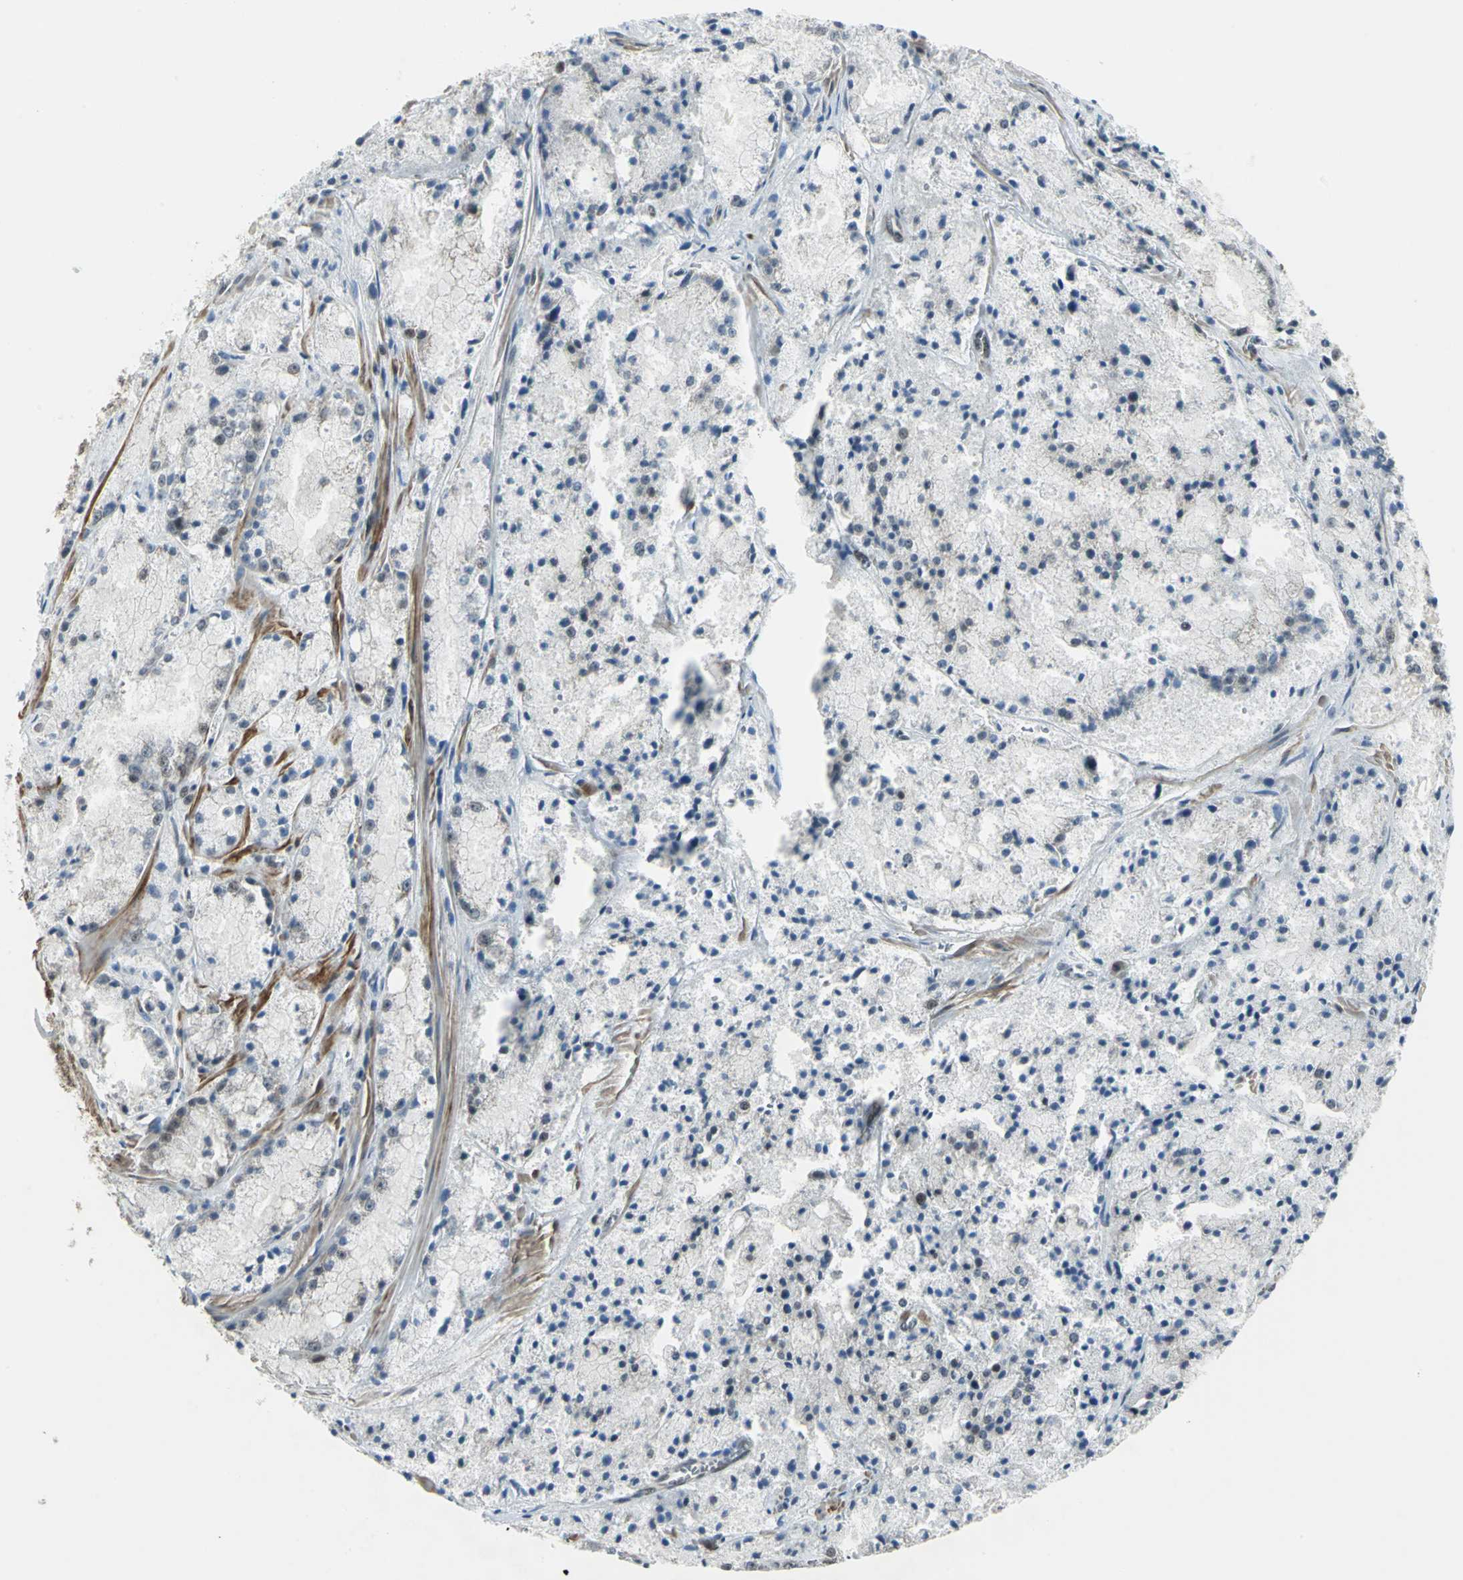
{"staining": {"intensity": "weak", "quantity": "<25%", "location": "cytoplasmic/membranous,nuclear"}, "tissue": "prostate cancer", "cell_type": "Tumor cells", "image_type": "cancer", "snomed": [{"axis": "morphology", "description": "Adenocarcinoma, Low grade"}, {"axis": "topography", "description": "Prostate"}], "caption": "Micrograph shows no protein expression in tumor cells of prostate cancer (adenocarcinoma (low-grade)) tissue.", "gene": "MTA1", "patient": {"sex": "male", "age": 64}}